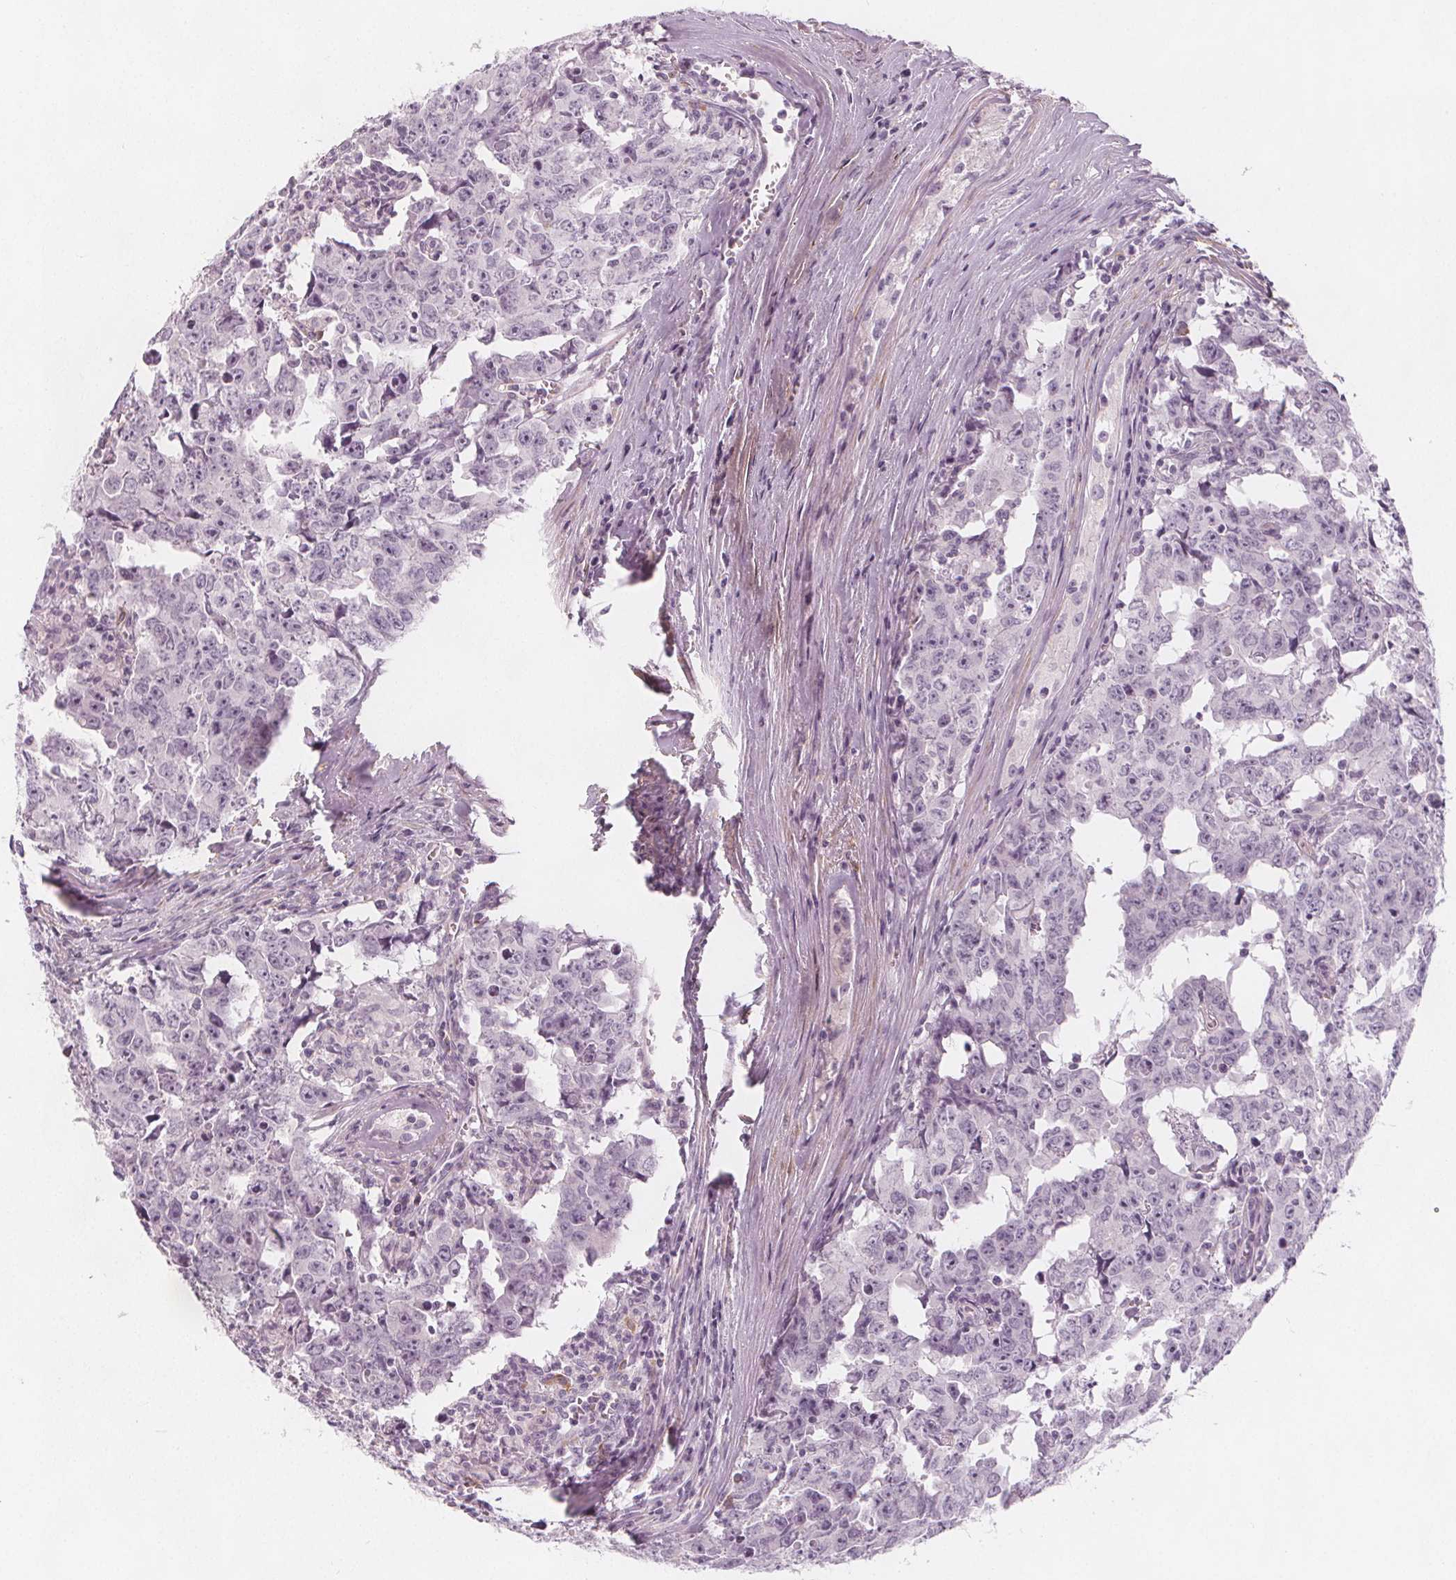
{"staining": {"intensity": "negative", "quantity": "none", "location": "none"}, "tissue": "testis cancer", "cell_type": "Tumor cells", "image_type": "cancer", "snomed": [{"axis": "morphology", "description": "Carcinoma, Embryonal, NOS"}, {"axis": "topography", "description": "Testis"}], "caption": "Immunohistochemical staining of human testis cancer shows no significant staining in tumor cells.", "gene": "MAP1A", "patient": {"sex": "male", "age": 22}}